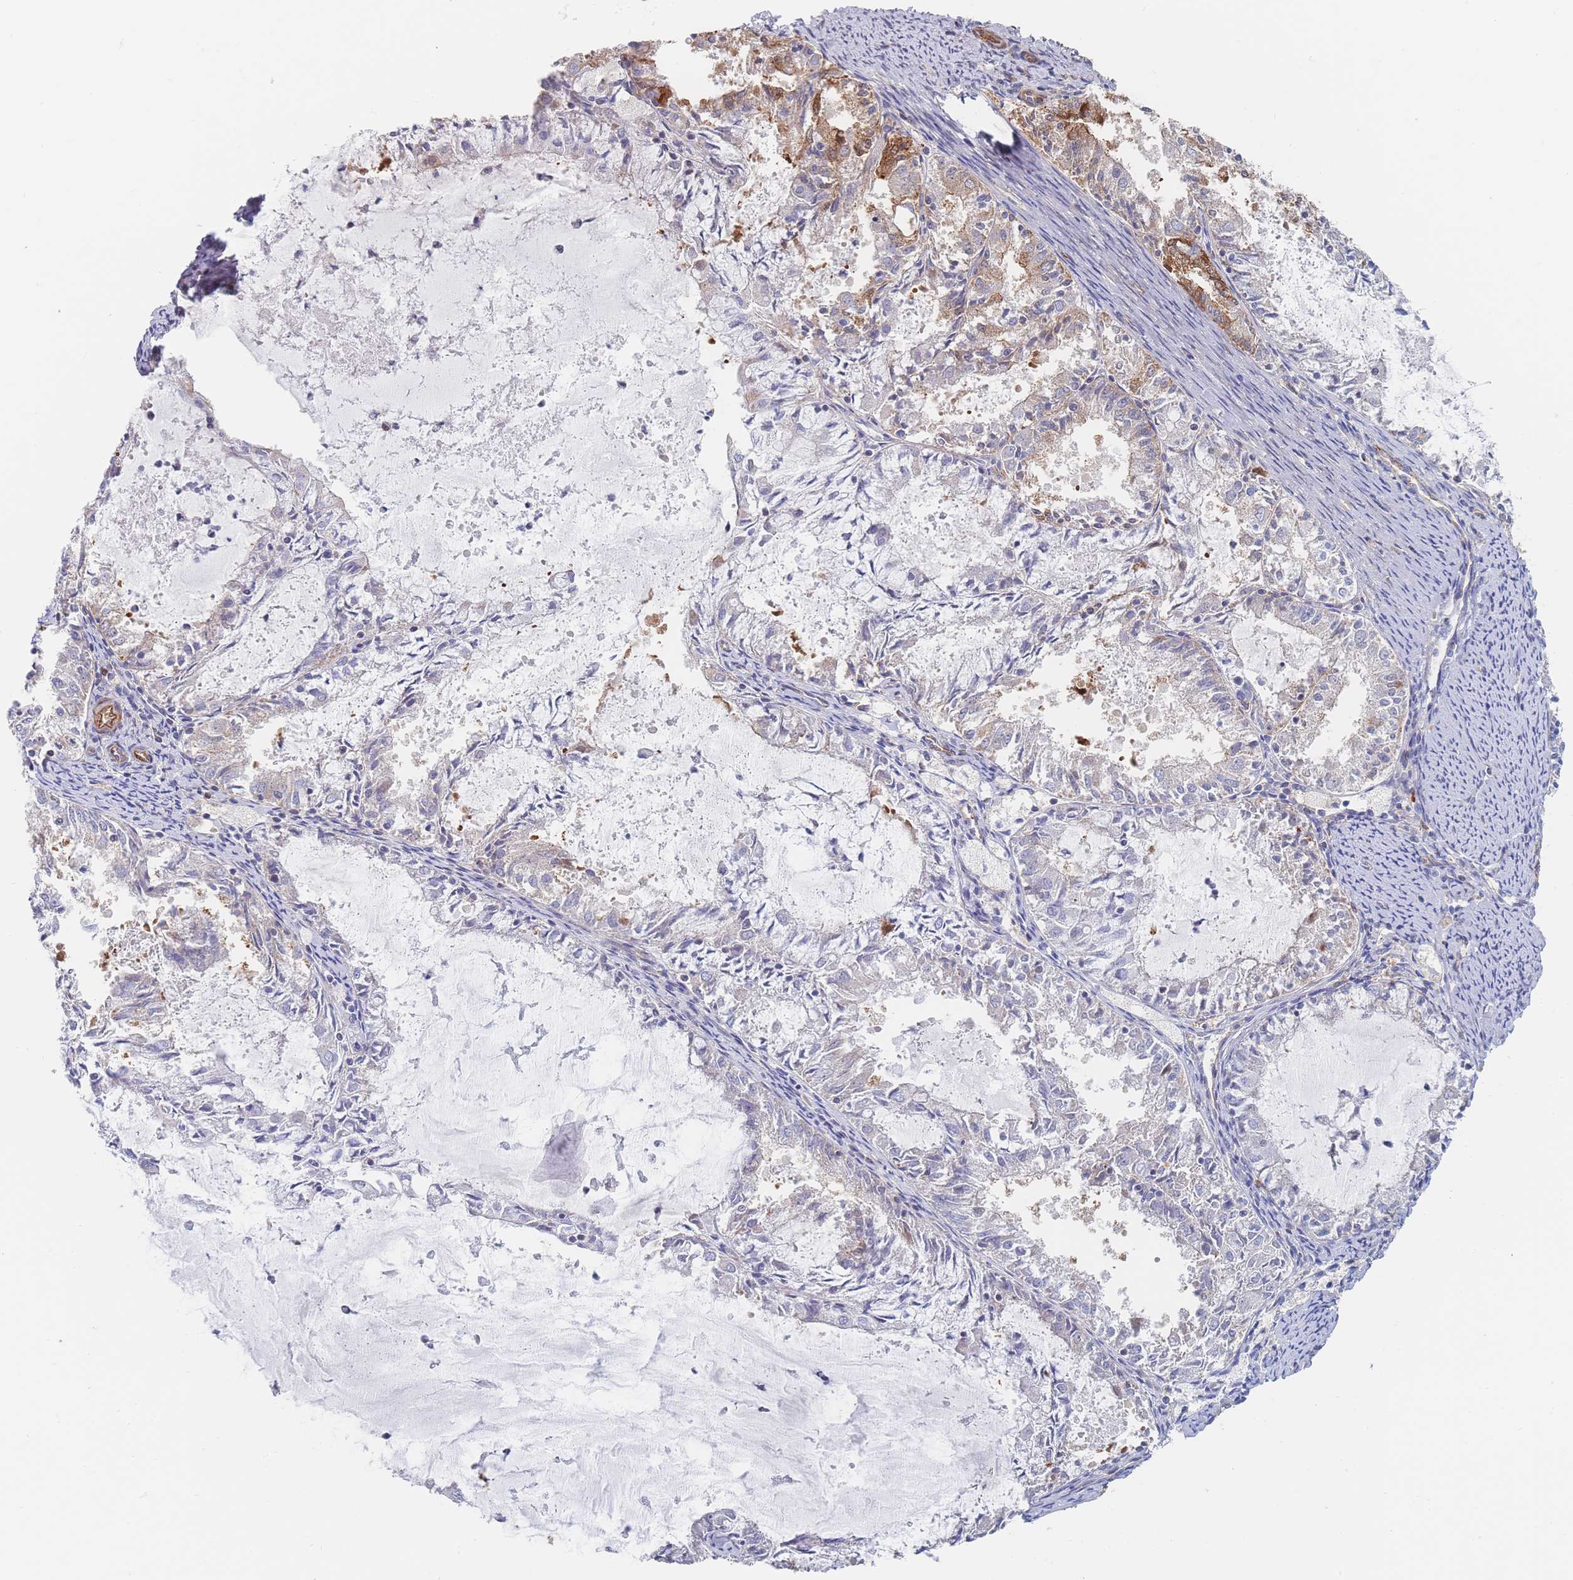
{"staining": {"intensity": "moderate", "quantity": "<25%", "location": "cytoplasmic/membranous"}, "tissue": "endometrial cancer", "cell_type": "Tumor cells", "image_type": "cancer", "snomed": [{"axis": "morphology", "description": "Adenocarcinoma, NOS"}, {"axis": "topography", "description": "Endometrium"}], "caption": "High-power microscopy captured an immunohistochemistry micrograph of endometrial cancer, revealing moderate cytoplasmic/membranous expression in about <25% of tumor cells. The staining is performed using DAB brown chromogen to label protein expression. The nuclei are counter-stained blue using hematoxylin.", "gene": "G6PC1", "patient": {"sex": "female", "age": 57}}